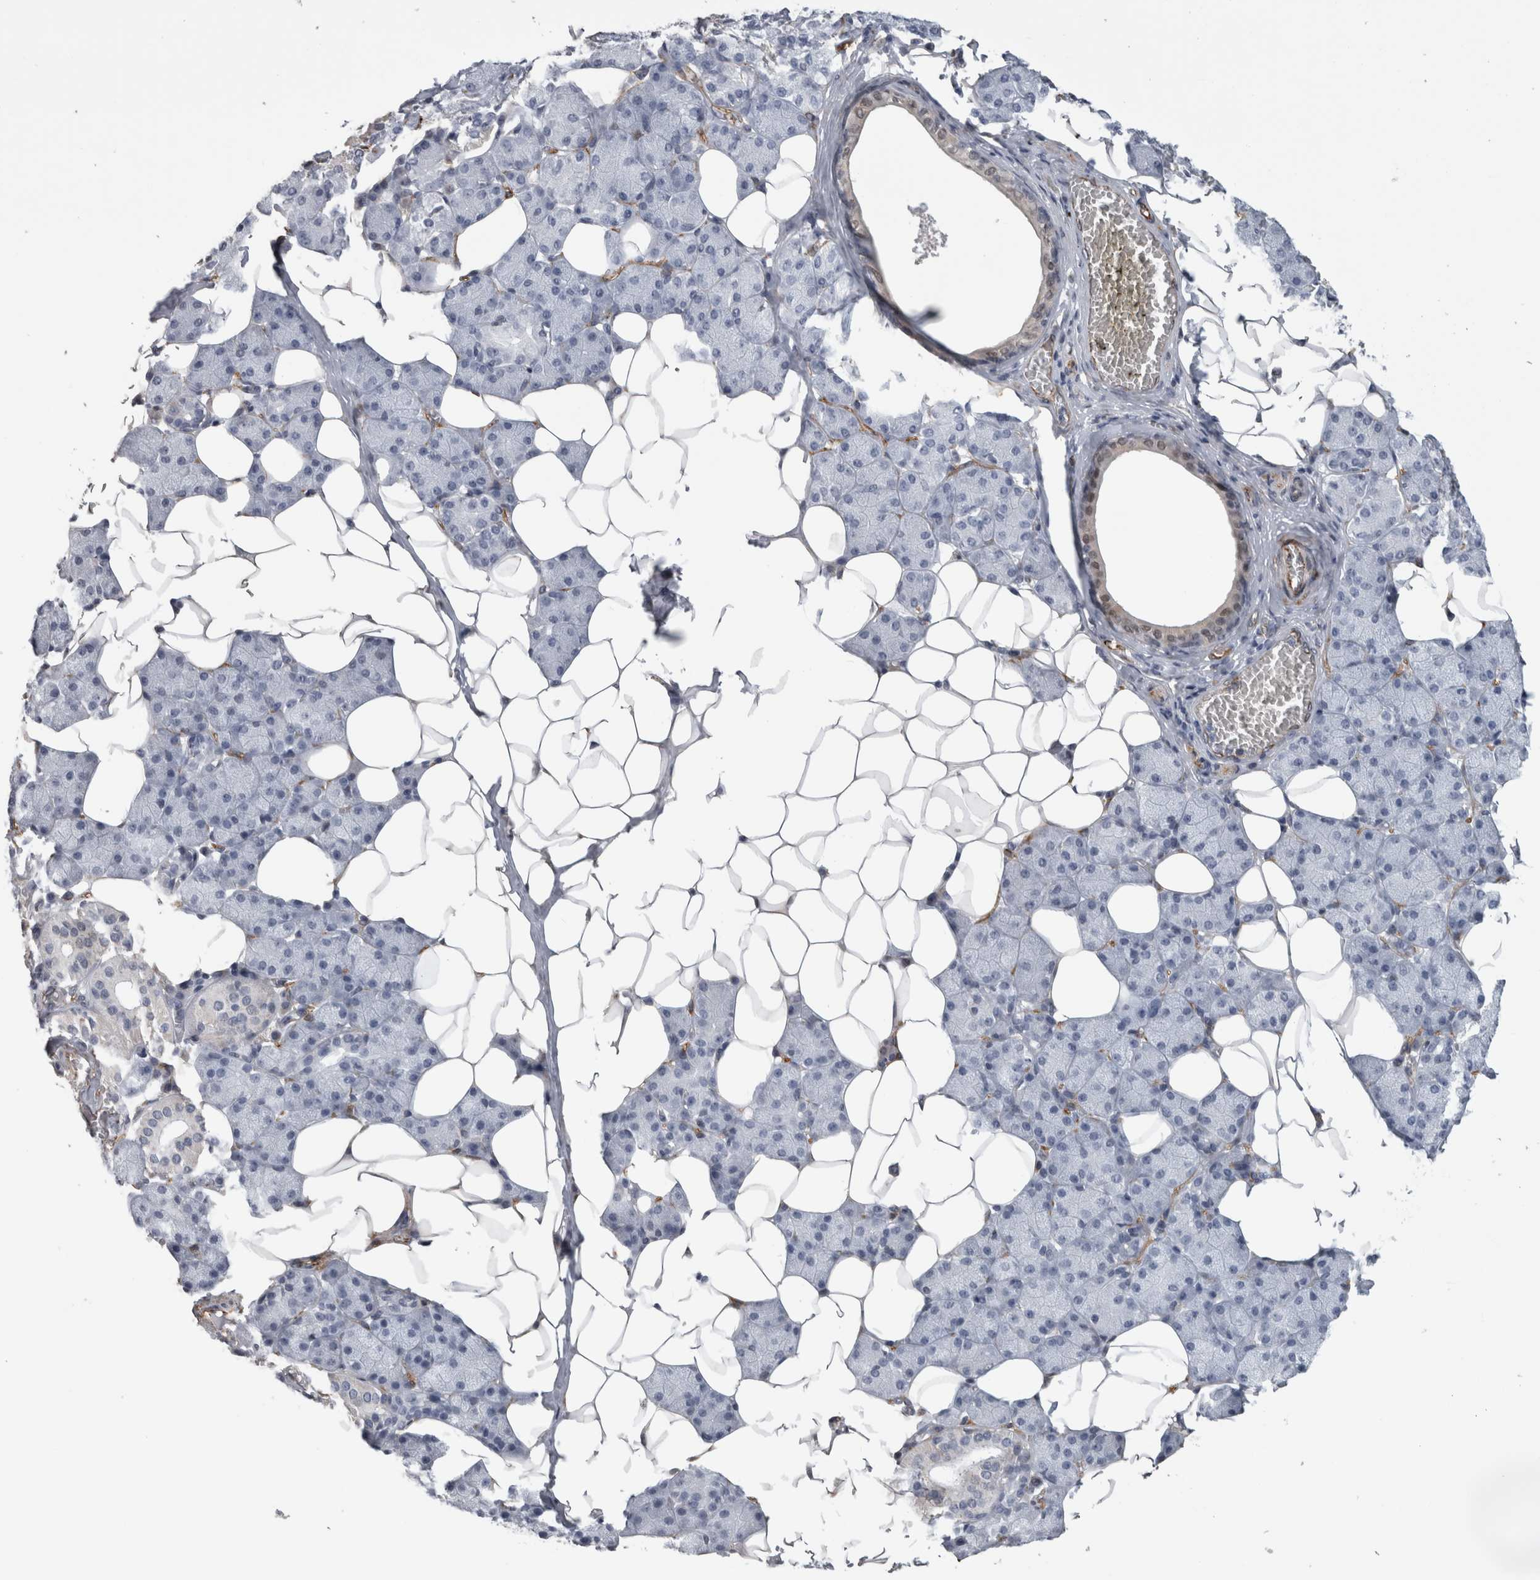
{"staining": {"intensity": "negative", "quantity": "none", "location": "none"}, "tissue": "salivary gland", "cell_type": "Glandular cells", "image_type": "normal", "snomed": [{"axis": "morphology", "description": "Normal tissue, NOS"}, {"axis": "topography", "description": "Salivary gland"}], "caption": "Immunohistochemistry (IHC) micrograph of benign salivary gland: human salivary gland stained with DAB (3,3'-diaminobenzidine) exhibits no significant protein staining in glandular cells. (DAB (3,3'-diaminobenzidine) immunohistochemistry with hematoxylin counter stain).", "gene": "ACOT7", "patient": {"sex": "female", "age": 33}}